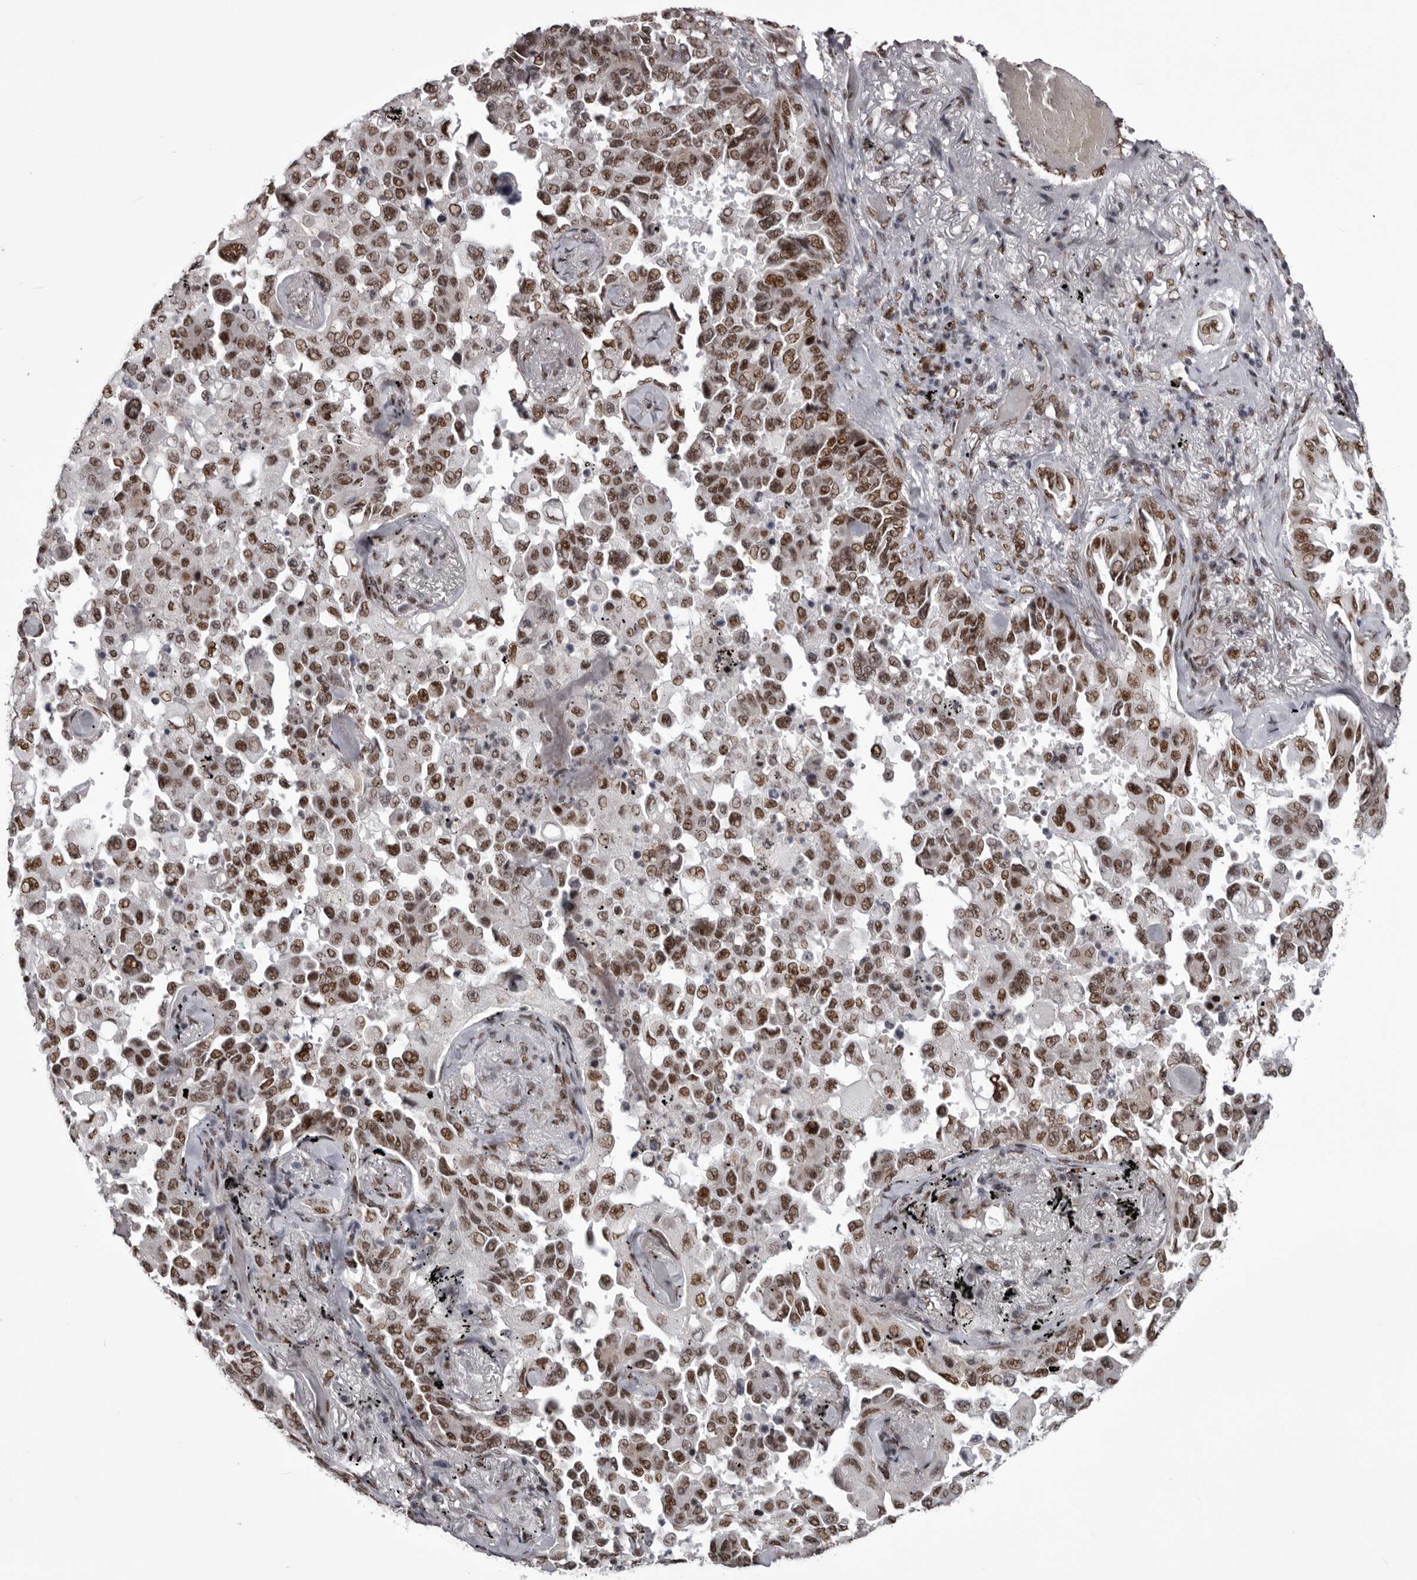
{"staining": {"intensity": "moderate", "quantity": ">75%", "location": "nuclear"}, "tissue": "lung cancer", "cell_type": "Tumor cells", "image_type": "cancer", "snomed": [{"axis": "morphology", "description": "Adenocarcinoma, NOS"}, {"axis": "topography", "description": "Lung"}], "caption": "Protein analysis of lung cancer (adenocarcinoma) tissue displays moderate nuclear positivity in about >75% of tumor cells.", "gene": "NUMA1", "patient": {"sex": "female", "age": 67}}